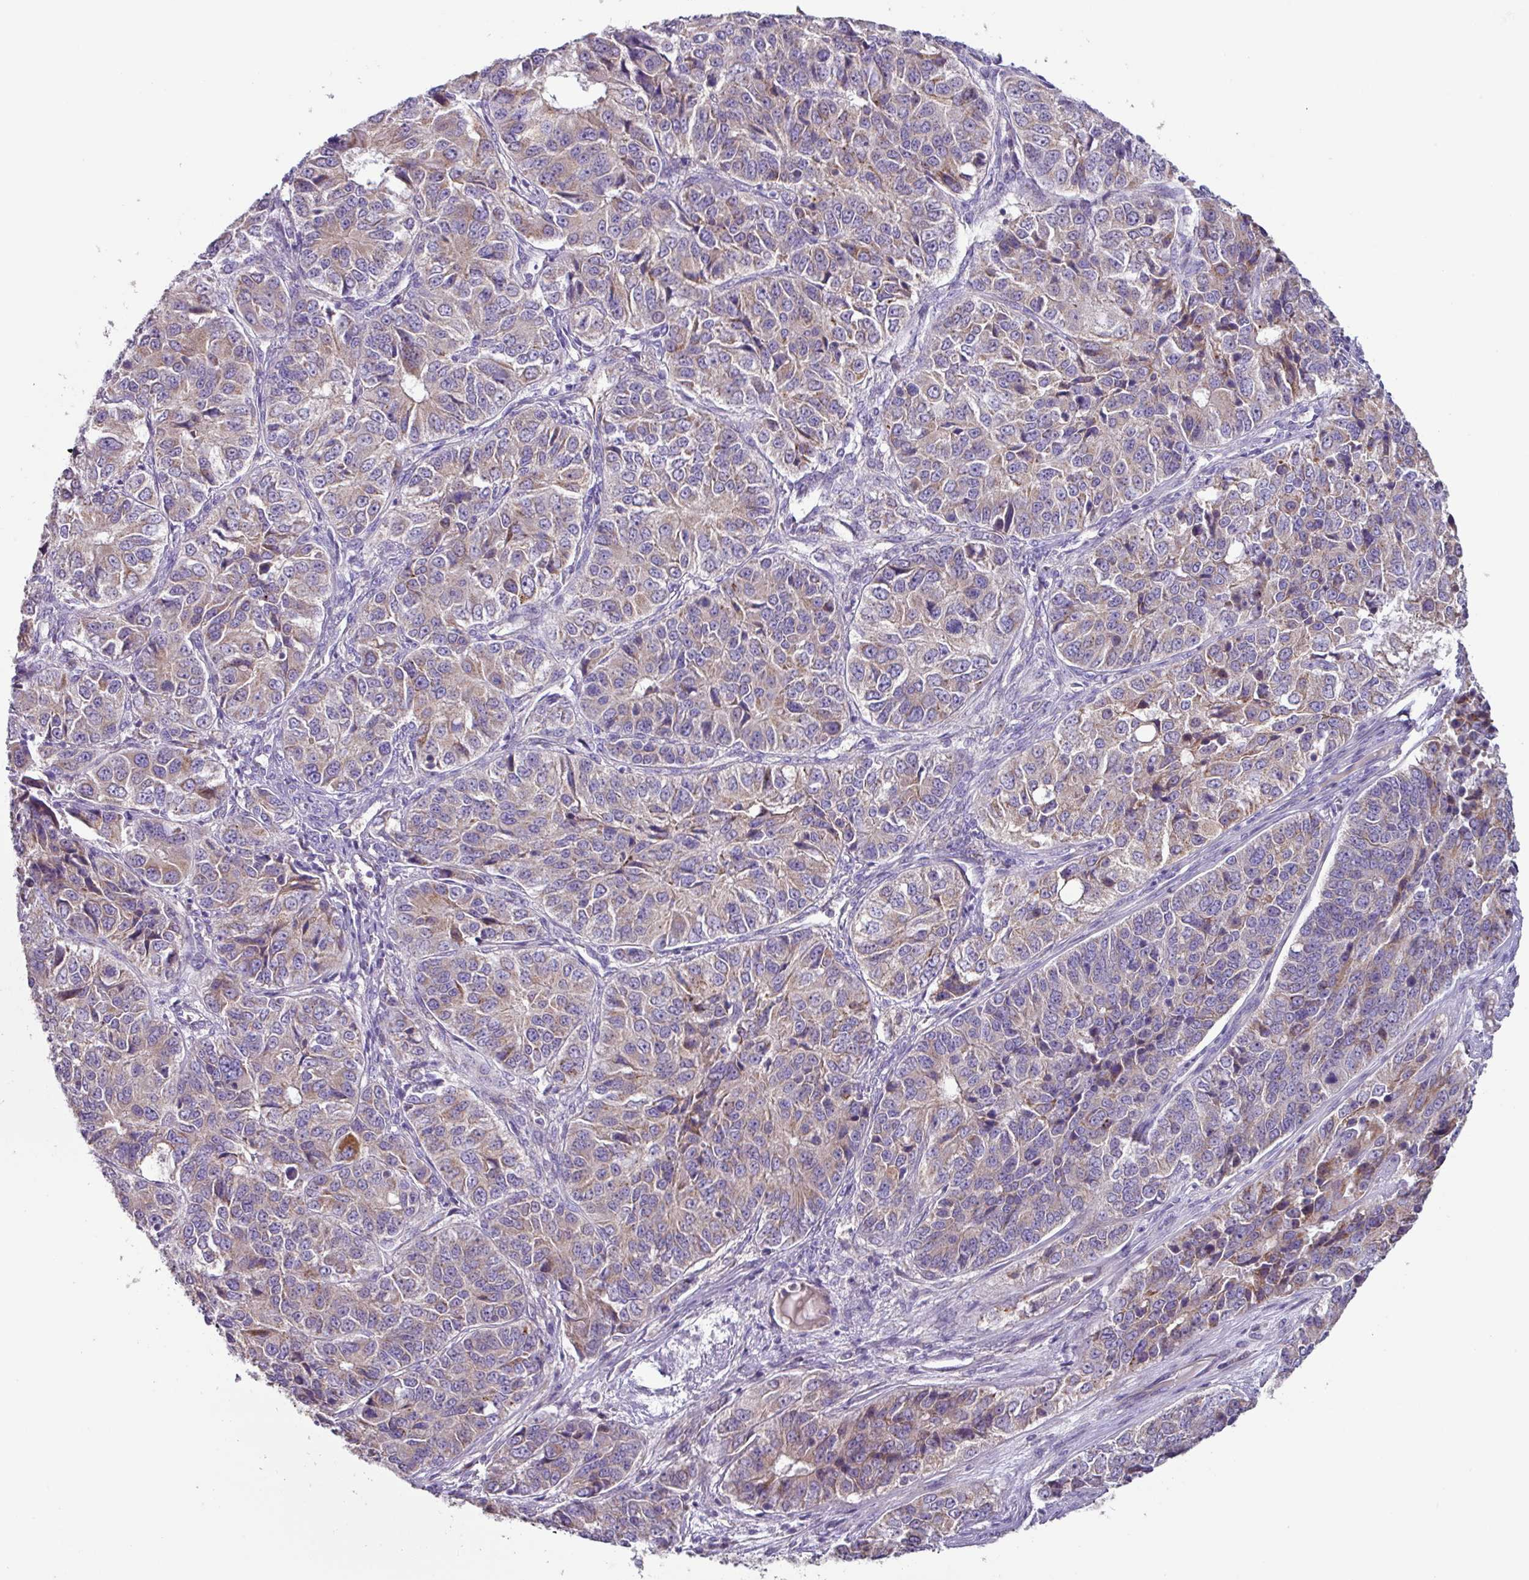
{"staining": {"intensity": "weak", "quantity": "25%-75%", "location": "cytoplasmic/membranous"}, "tissue": "ovarian cancer", "cell_type": "Tumor cells", "image_type": "cancer", "snomed": [{"axis": "morphology", "description": "Carcinoma, endometroid"}, {"axis": "topography", "description": "Ovary"}], "caption": "Immunohistochemistry (DAB (3,3'-diaminobenzidine)) staining of ovarian cancer (endometroid carcinoma) displays weak cytoplasmic/membranous protein expression in approximately 25%-75% of tumor cells. (IHC, brightfield microscopy, high magnification).", "gene": "MRRF", "patient": {"sex": "female", "age": 51}}